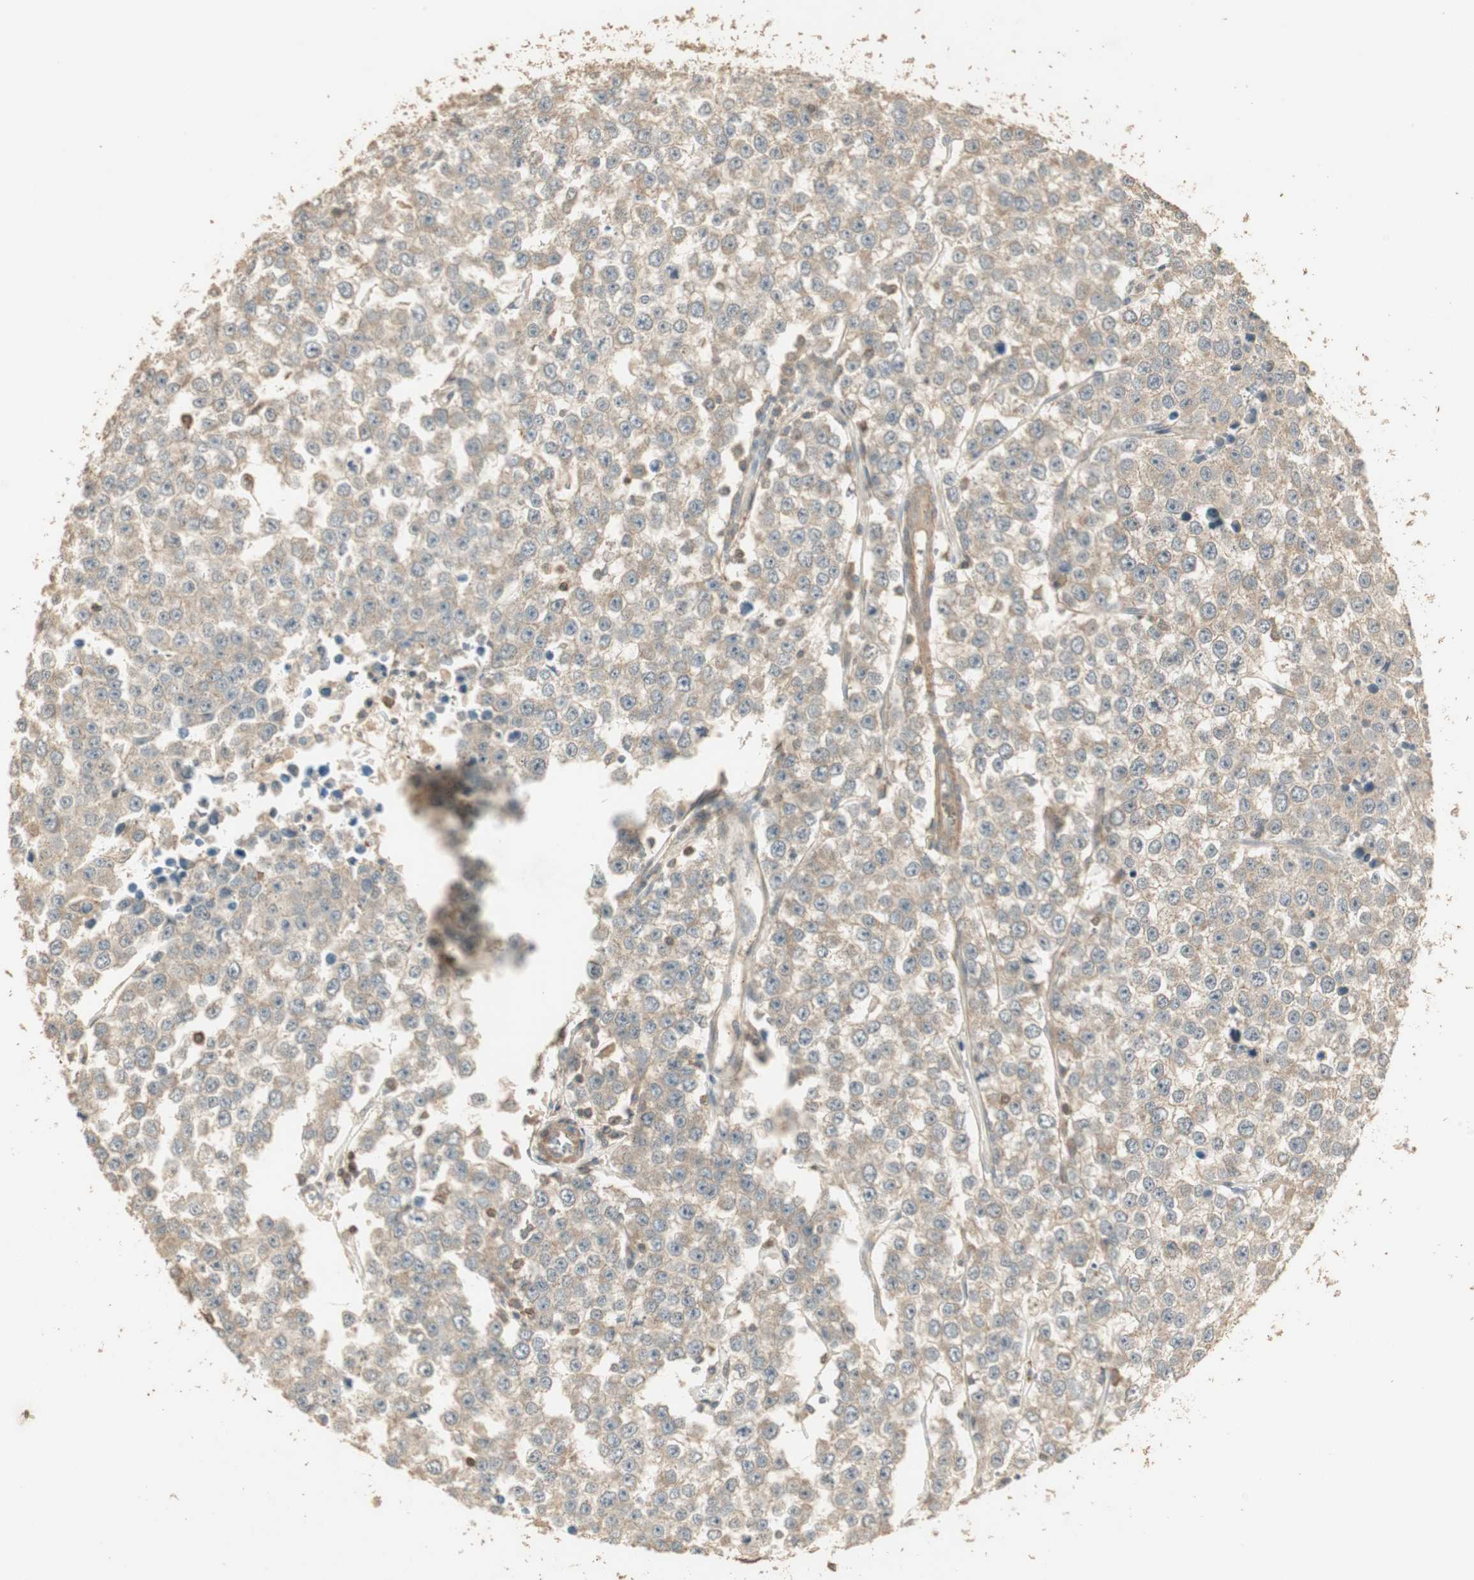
{"staining": {"intensity": "weak", "quantity": "25%-75%", "location": "cytoplasmic/membranous"}, "tissue": "testis cancer", "cell_type": "Tumor cells", "image_type": "cancer", "snomed": [{"axis": "morphology", "description": "Seminoma, NOS"}, {"axis": "morphology", "description": "Carcinoma, Embryonal, NOS"}, {"axis": "topography", "description": "Testis"}], "caption": "Immunohistochemical staining of testis cancer reveals low levels of weak cytoplasmic/membranous protein positivity in approximately 25%-75% of tumor cells. (brown staining indicates protein expression, while blue staining denotes nuclei).", "gene": "USP2", "patient": {"sex": "male", "age": 52}}